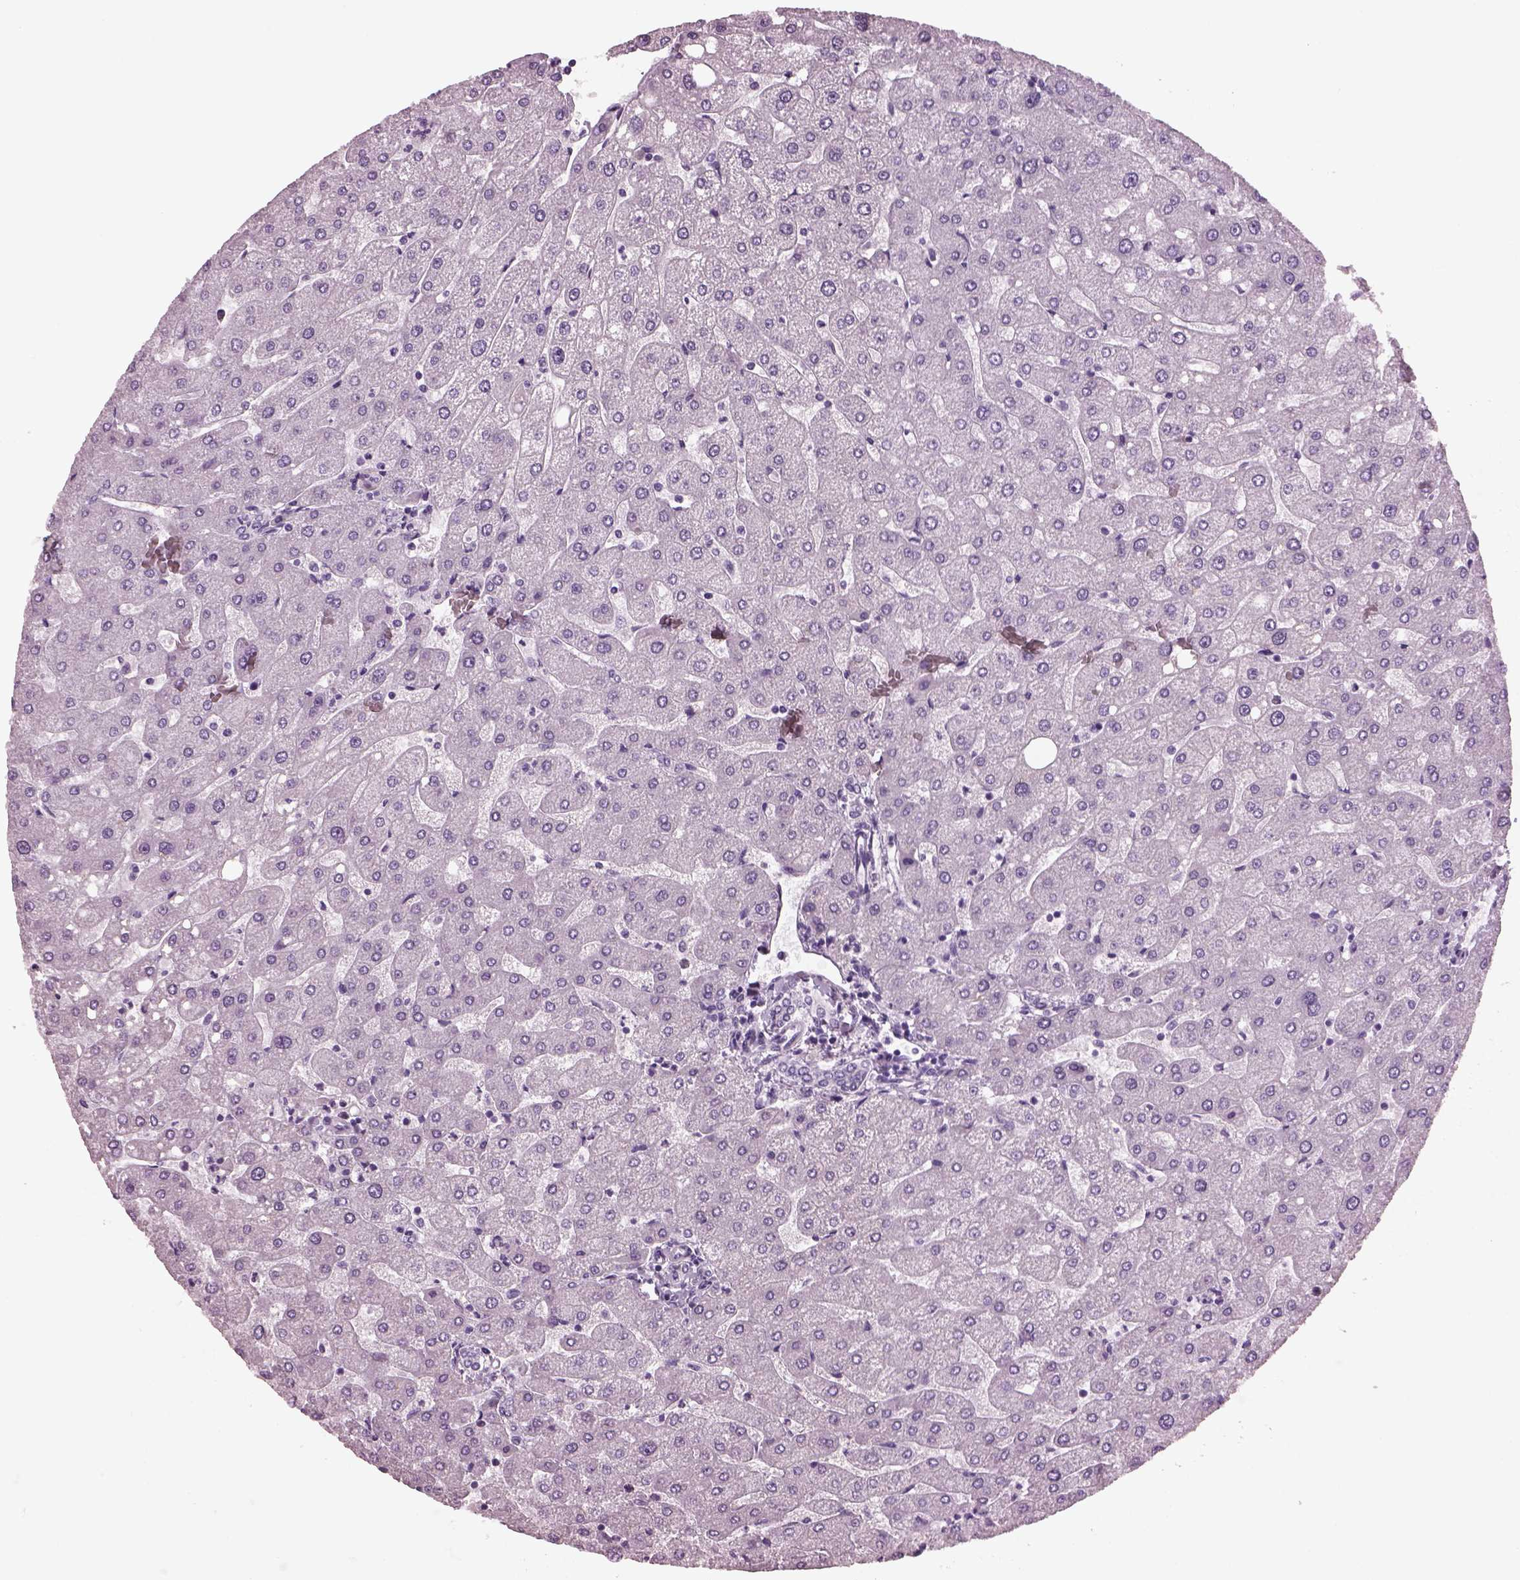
{"staining": {"intensity": "negative", "quantity": "none", "location": "none"}, "tissue": "liver", "cell_type": "Cholangiocytes", "image_type": "normal", "snomed": [{"axis": "morphology", "description": "Normal tissue, NOS"}, {"axis": "topography", "description": "Liver"}], "caption": "The photomicrograph displays no significant expression in cholangiocytes of liver.", "gene": "KRTAP3", "patient": {"sex": "male", "age": 67}}